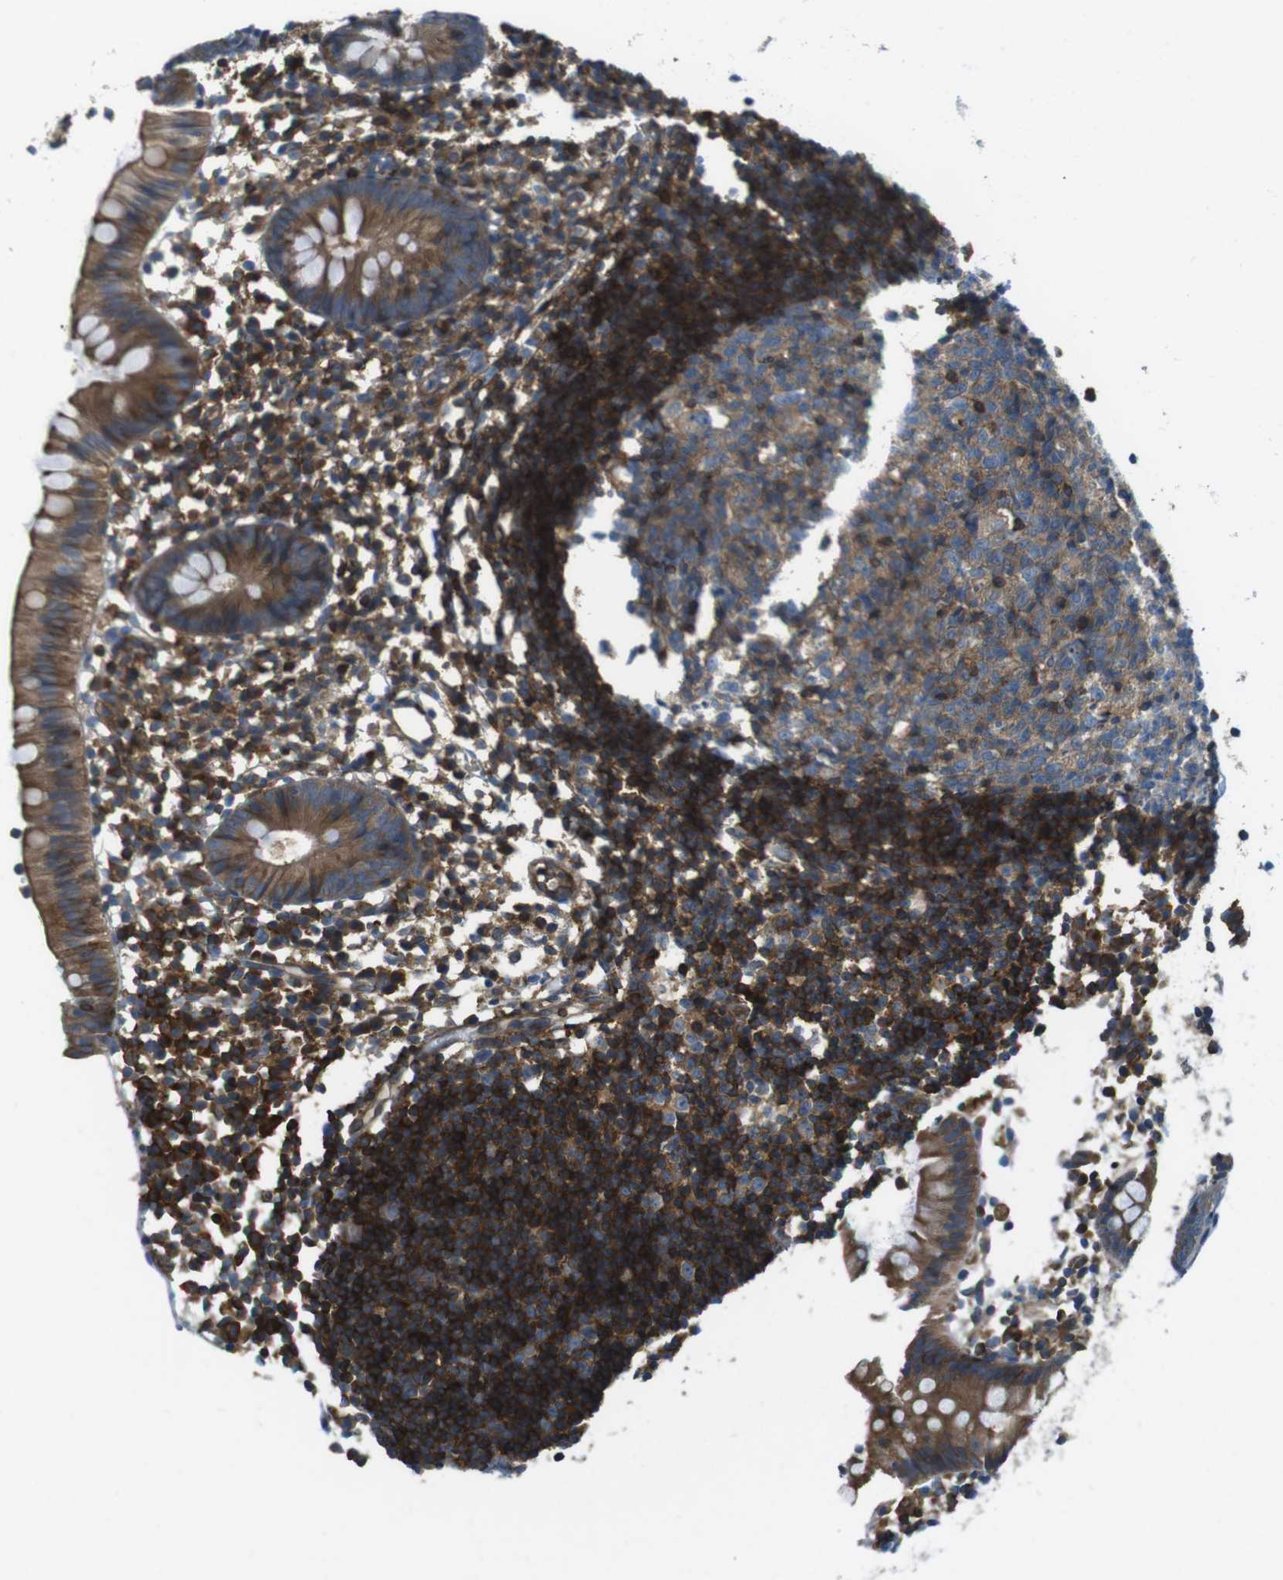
{"staining": {"intensity": "moderate", "quantity": ">75%", "location": "cytoplasmic/membranous"}, "tissue": "appendix", "cell_type": "Glandular cells", "image_type": "normal", "snomed": [{"axis": "morphology", "description": "Normal tissue, NOS"}, {"axis": "topography", "description": "Appendix"}], "caption": "Moderate cytoplasmic/membranous positivity is appreciated in approximately >75% of glandular cells in unremarkable appendix.", "gene": "TES", "patient": {"sex": "female", "age": 20}}